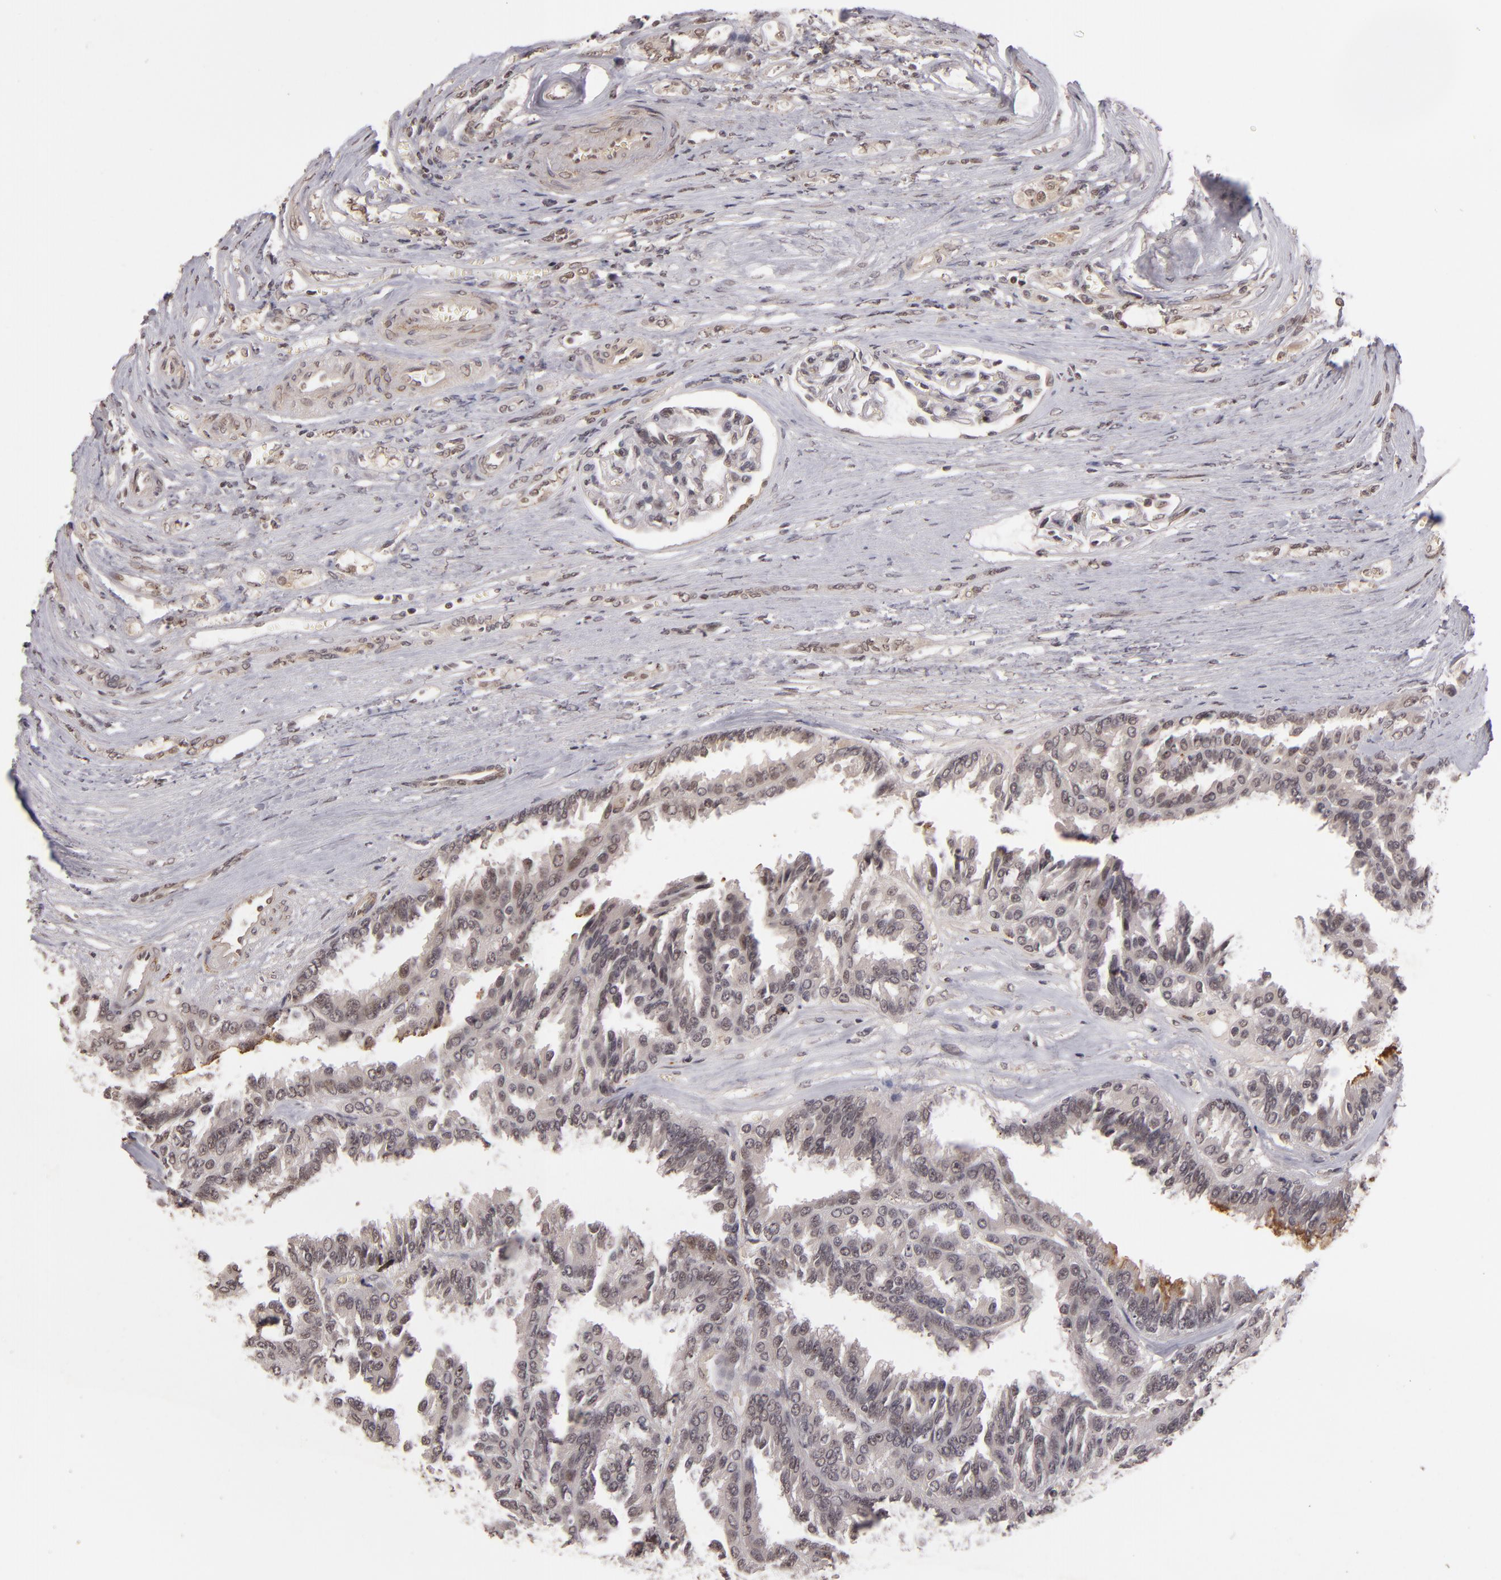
{"staining": {"intensity": "negative", "quantity": "none", "location": "none"}, "tissue": "renal cancer", "cell_type": "Tumor cells", "image_type": "cancer", "snomed": [{"axis": "morphology", "description": "Adenocarcinoma, NOS"}, {"axis": "topography", "description": "Kidney"}], "caption": "DAB immunohistochemical staining of adenocarcinoma (renal) demonstrates no significant positivity in tumor cells.", "gene": "DFFA", "patient": {"sex": "male", "age": 46}}